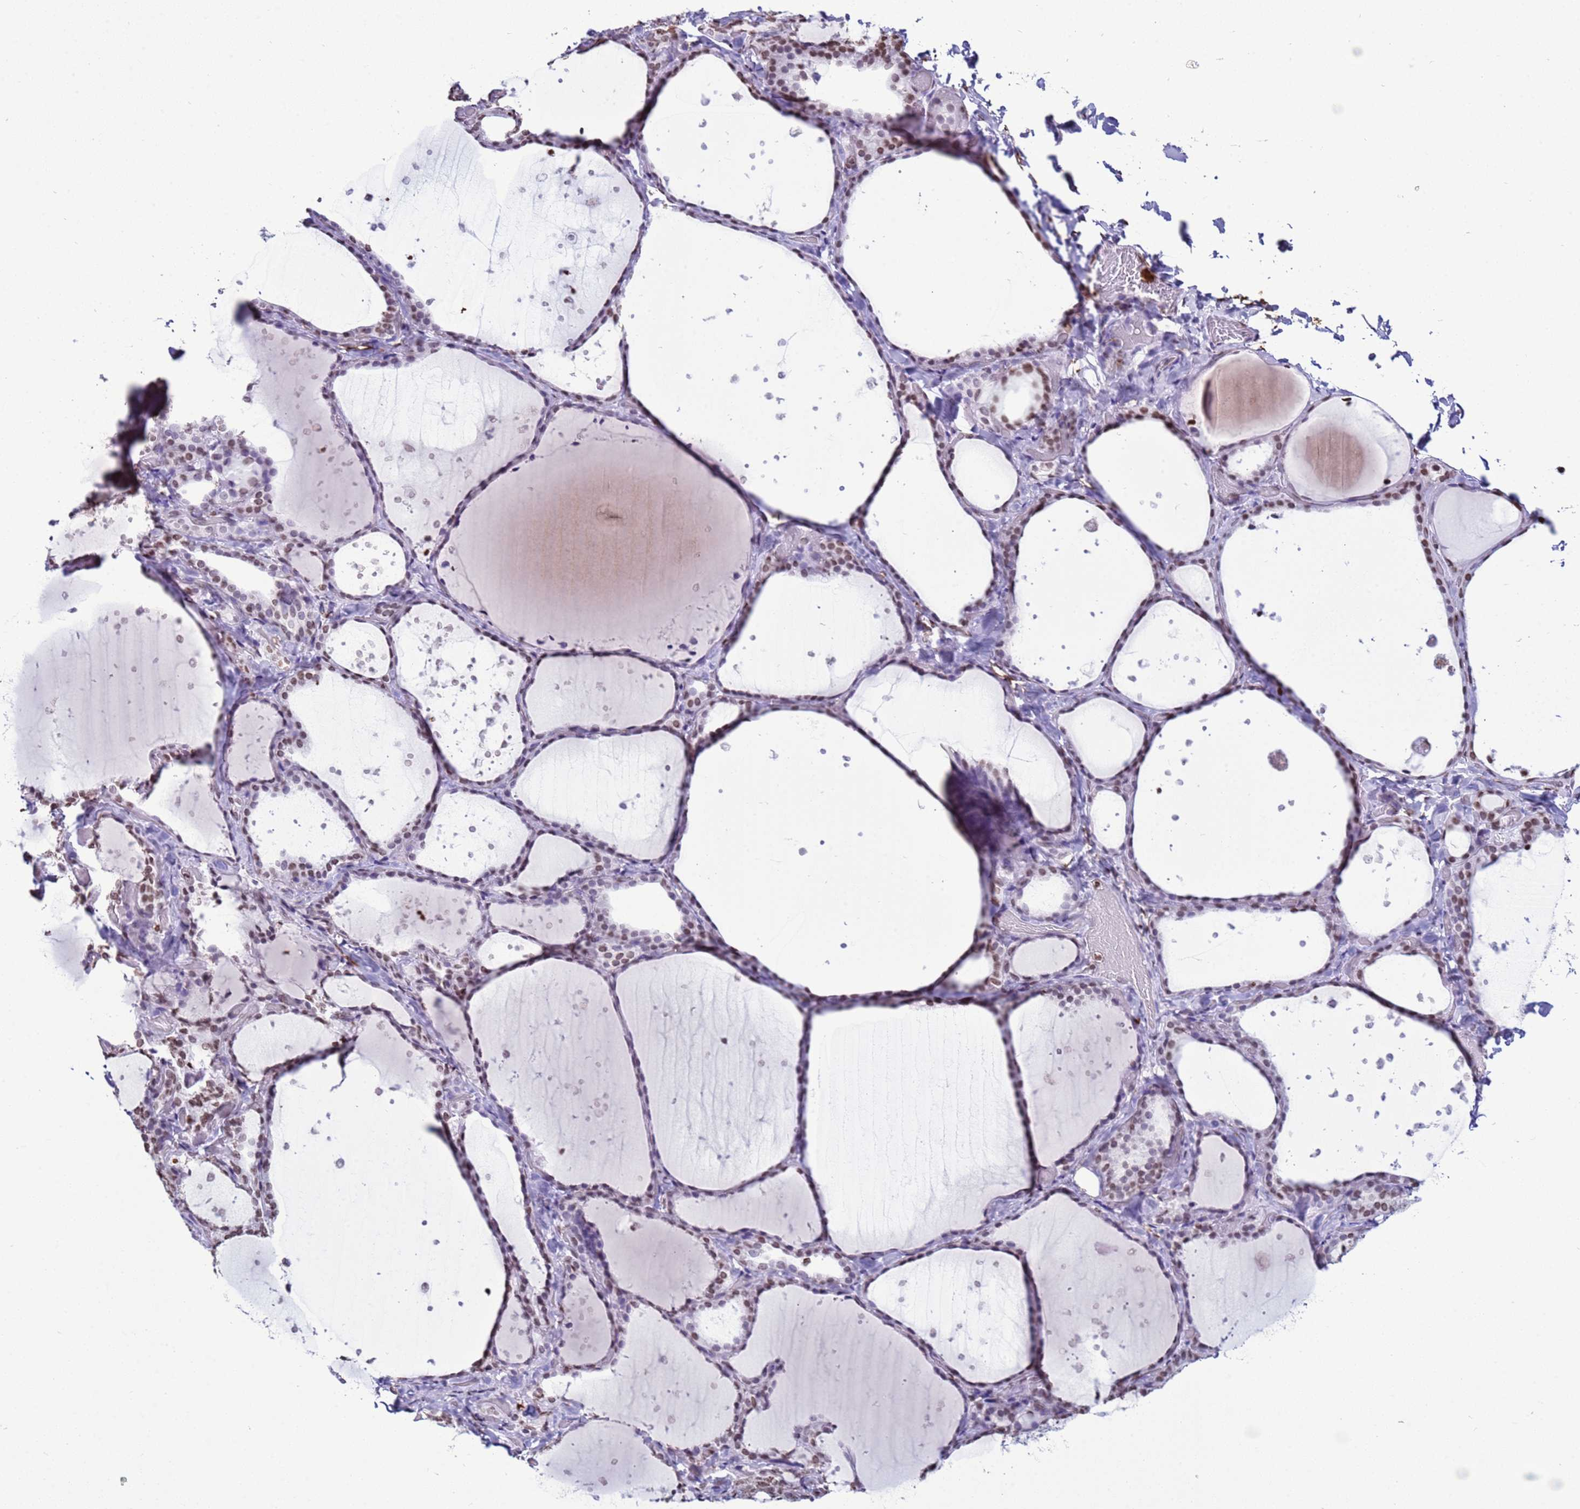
{"staining": {"intensity": "moderate", "quantity": "25%-75%", "location": "nuclear"}, "tissue": "thyroid gland", "cell_type": "Glandular cells", "image_type": "normal", "snomed": [{"axis": "morphology", "description": "Normal tissue, NOS"}, {"axis": "topography", "description": "Thyroid gland"}], "caption": "Thyroid gland stained with DAB (3,3'-diaminobenzidine) IHC demonstrates medium levels of moderate nuclear staining in approximately 25%-75% of glandular cells.", "gene": "H4C11", "patient": {"sex": "female", "age": 44}}